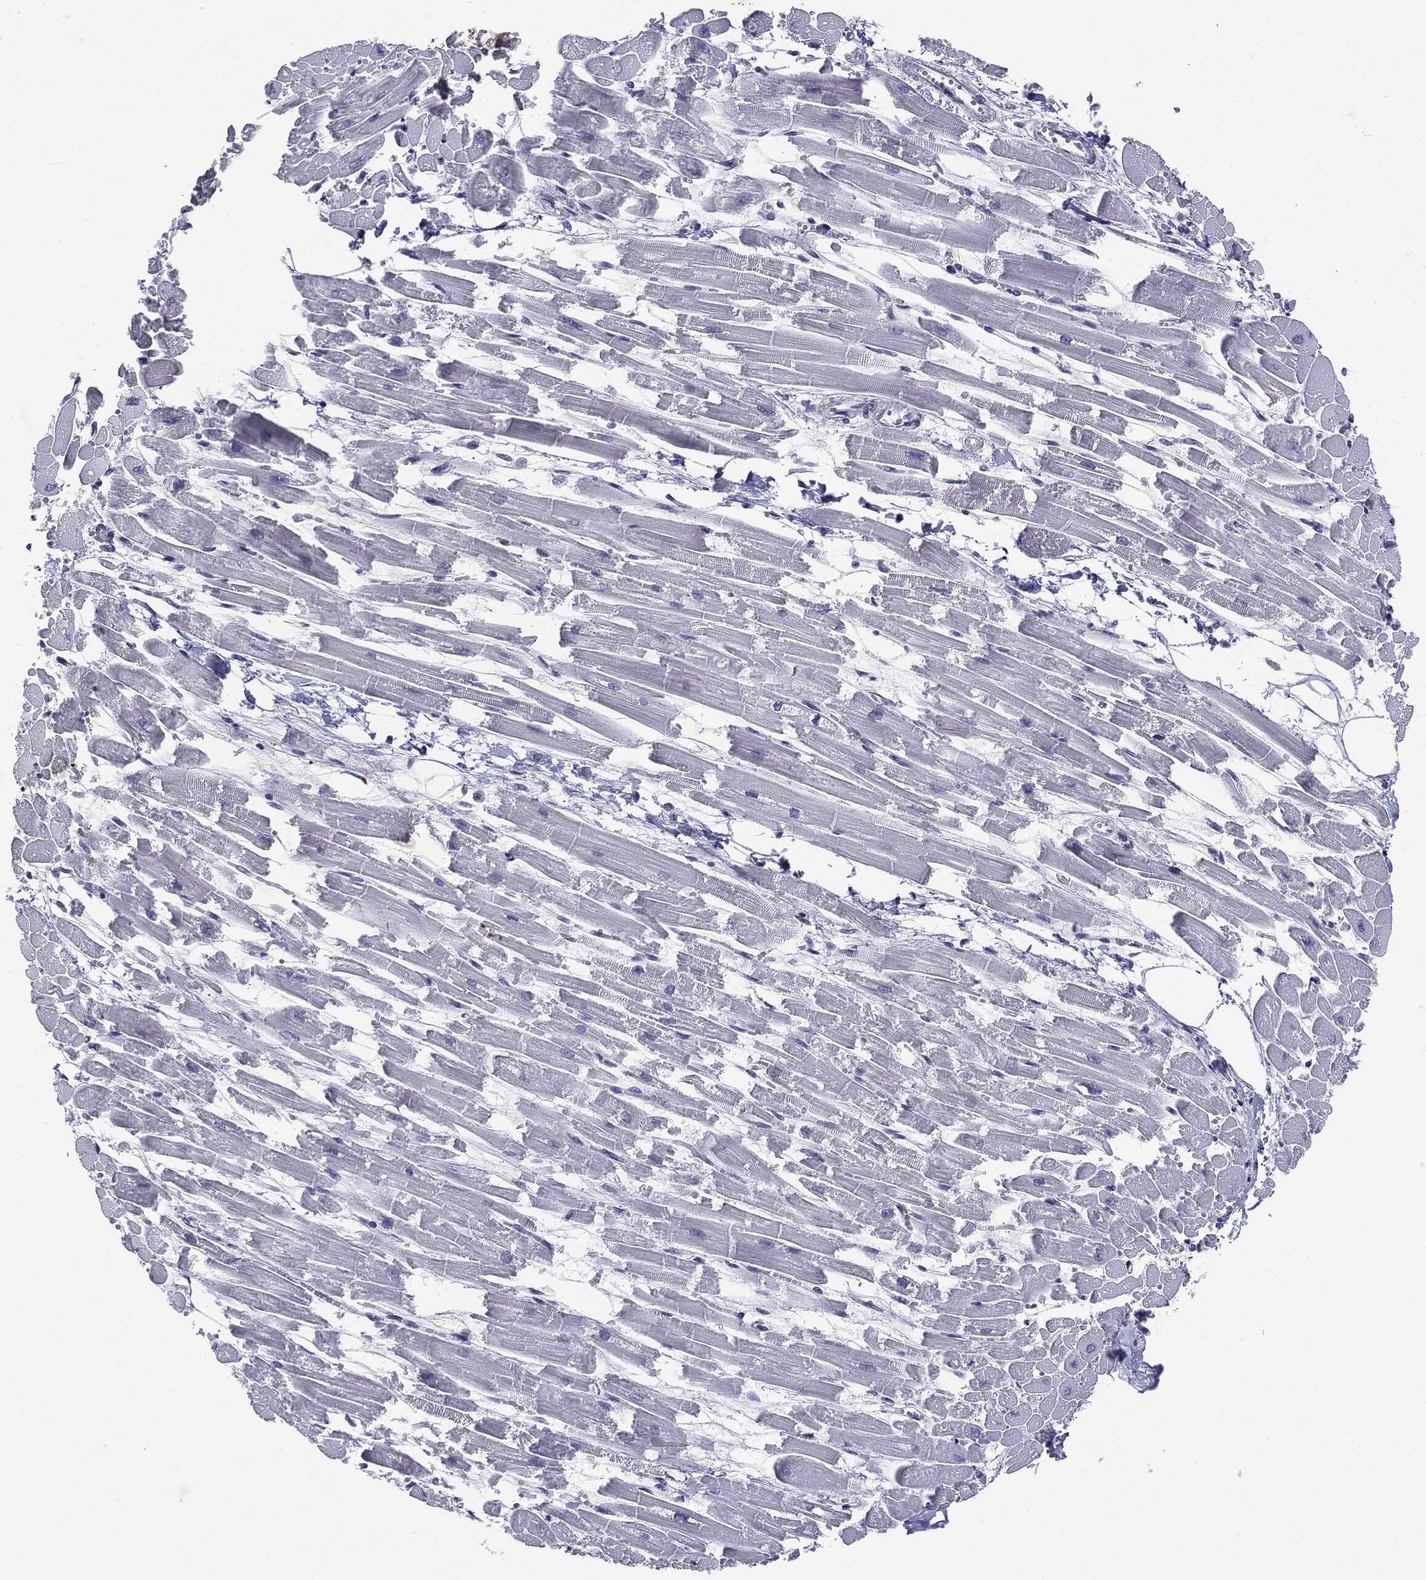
{"staining": {"intensity": "negative", "quantity": "none", "location": "none"}, "tissue": "heart muscle", "cell_type": "Cardiomyocytes", "image_type": "normal", "snomed": [{"axis": "morphology", "description": "Normal tissue, NOS"}, {"axis": "topography", "description": "Heart"}], "caption": "This is an IHC micrograph of benign heart muscle. There is no positivity in cardiomyocytes.", "gene": "SERPINB4", "patient": {"sex": "female", "age": 52}}